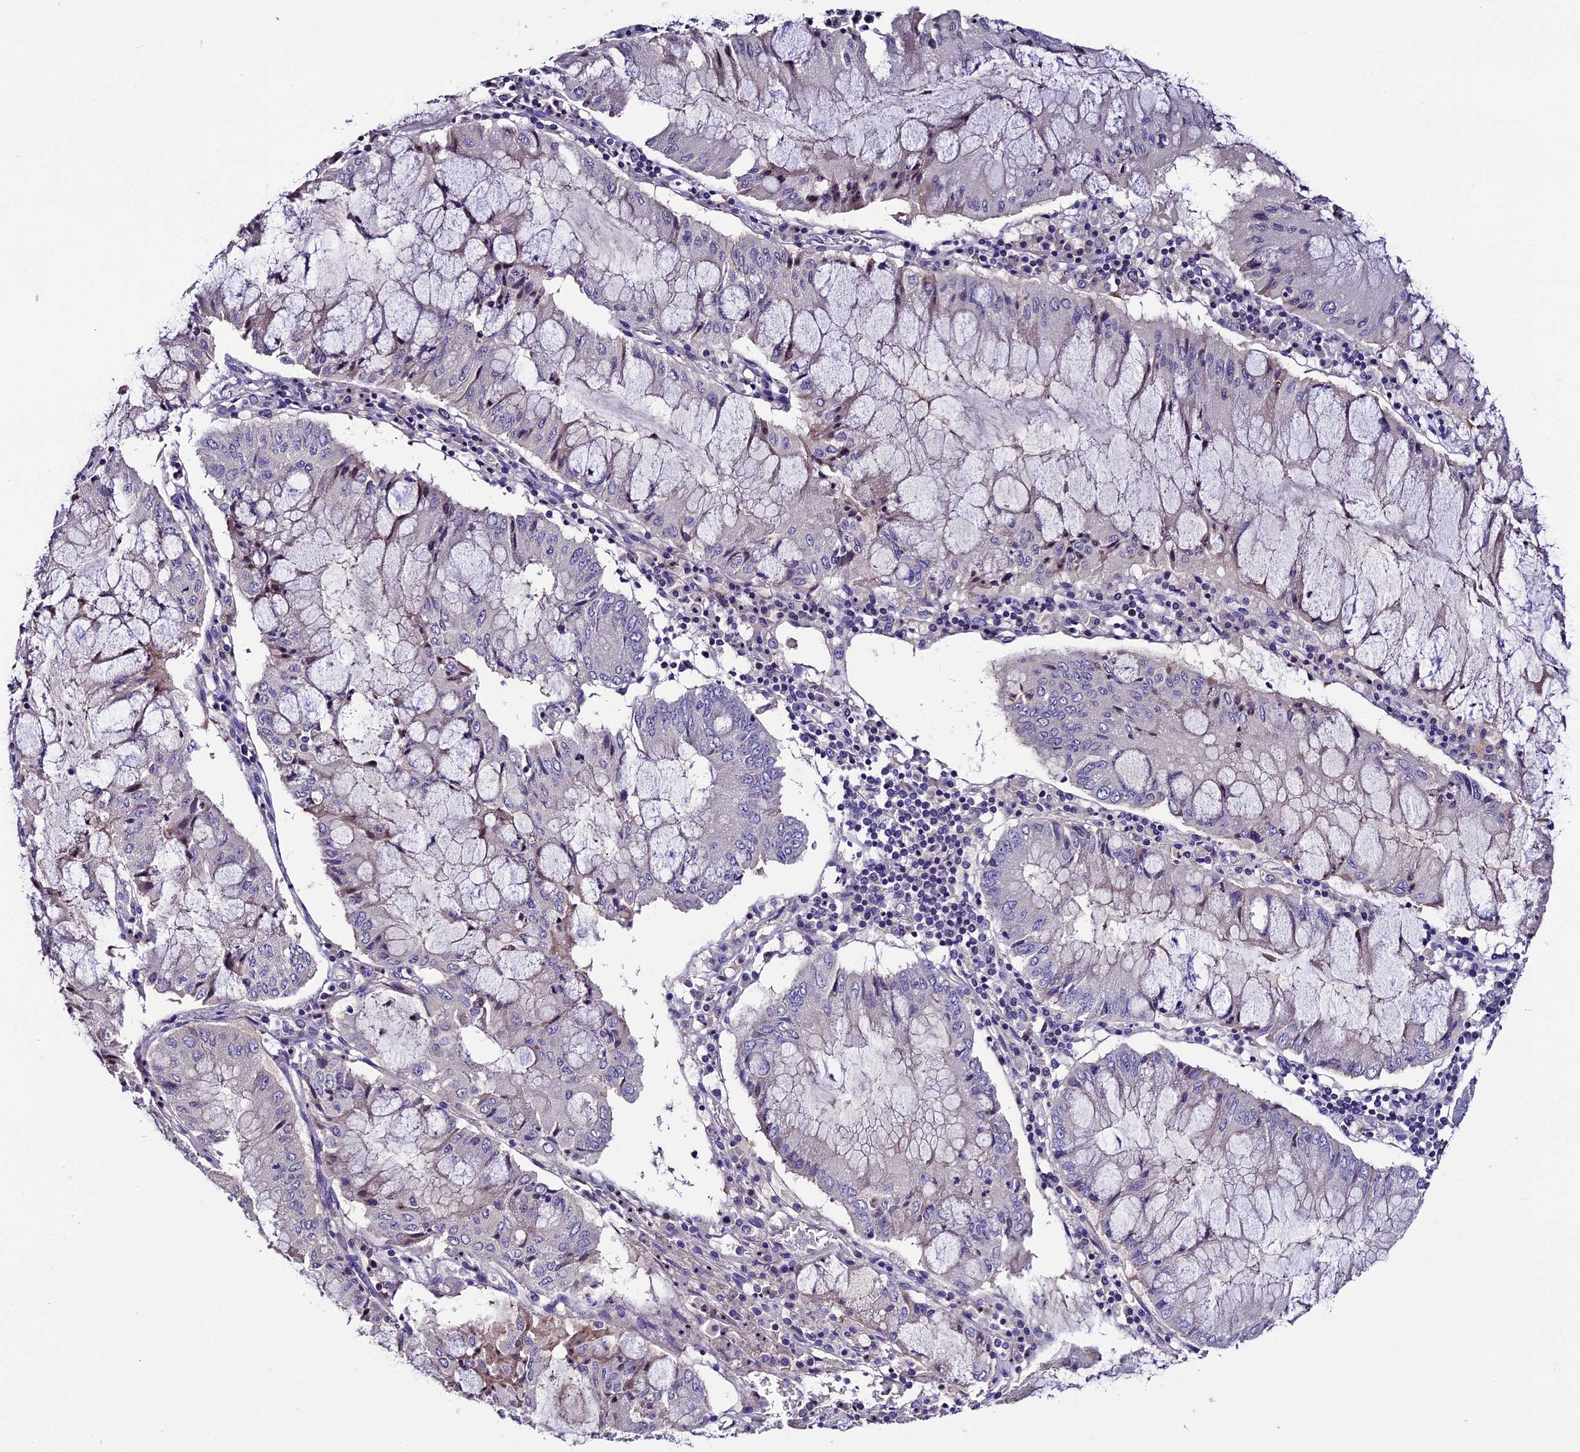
{"staining": {"intensity": "weak", "quantity": "<25%", "location": "cytoplasmic/membranous"}, "tissue": "pancreatic cancer", "cell_type": "Tumor cells", "image_type": "cancer", "snomed": [{"axis": "morphology", "description": "Adenocarcinoma, NOS"}, {"axis": "topography", "description": "Pancreas"}], "caption": "There is no significant expression in tumor cells of pancreatic cancer.", "gene": "TCP11L2", "patient": {"sex": "female", "age": 50}}